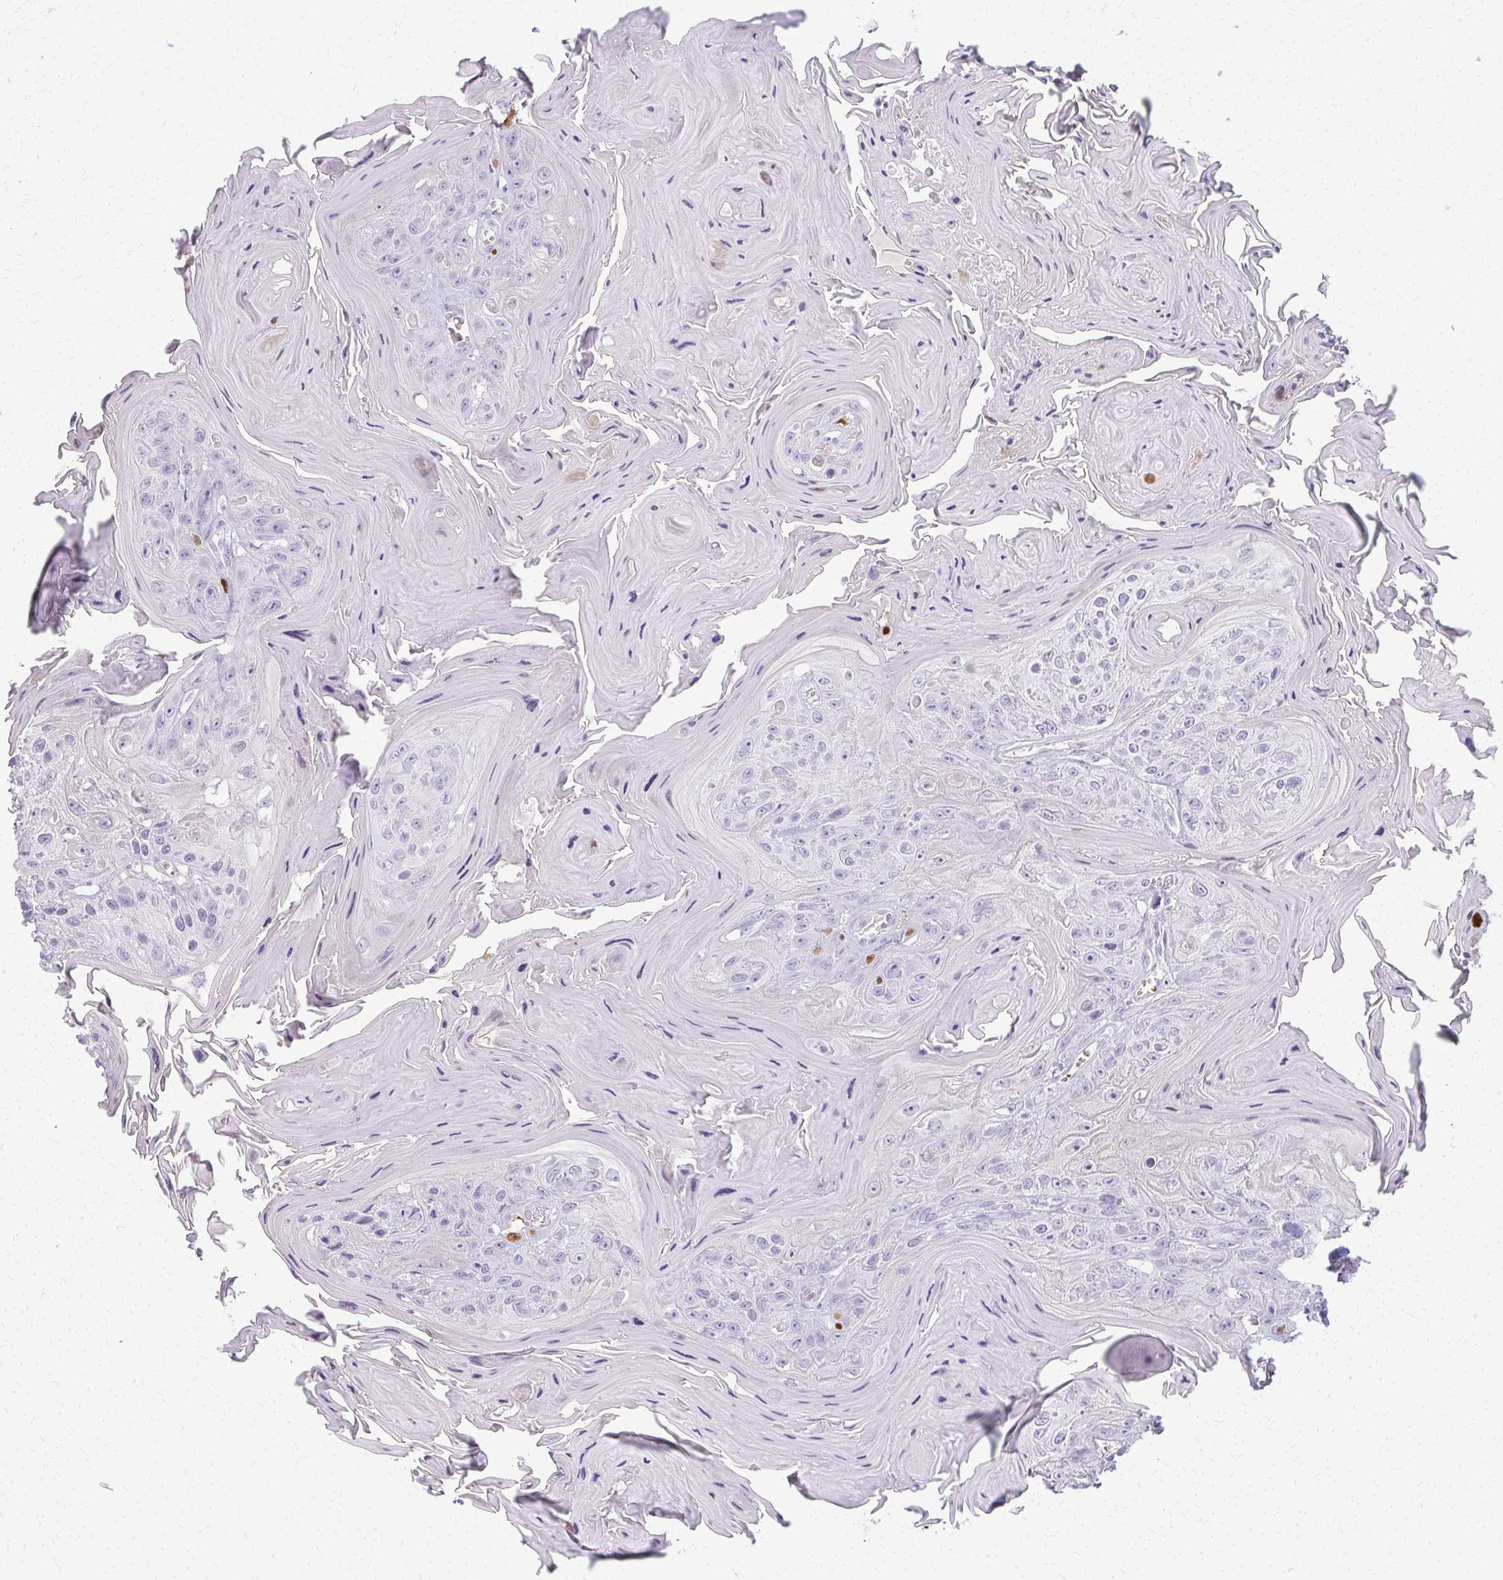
{"staining": {"intensity": "negative", "quantity": "none", "location": "none"}, "tissue": "head and neck cancer", "cell_type": "Tumor cells", "image_type": "cancer", "snomed": [{"axis": "morphology", "description": "Squamous cell carcinoma, NOS"}, {"axis": "topography", "description": "Head-Neck"}], "caption": "High power microscopy micrograph of an immunohistochemistry (IHC) image of head and neck cancer (squamous cell carcinoma), revealing no significant positivity in tumor cells. (Brightfield microscopy of DAB (3,3'-diaminobenzidine) IHC at high magnification).", "gene": "CA3", "patient": {"sex": "female", "age": 59}}